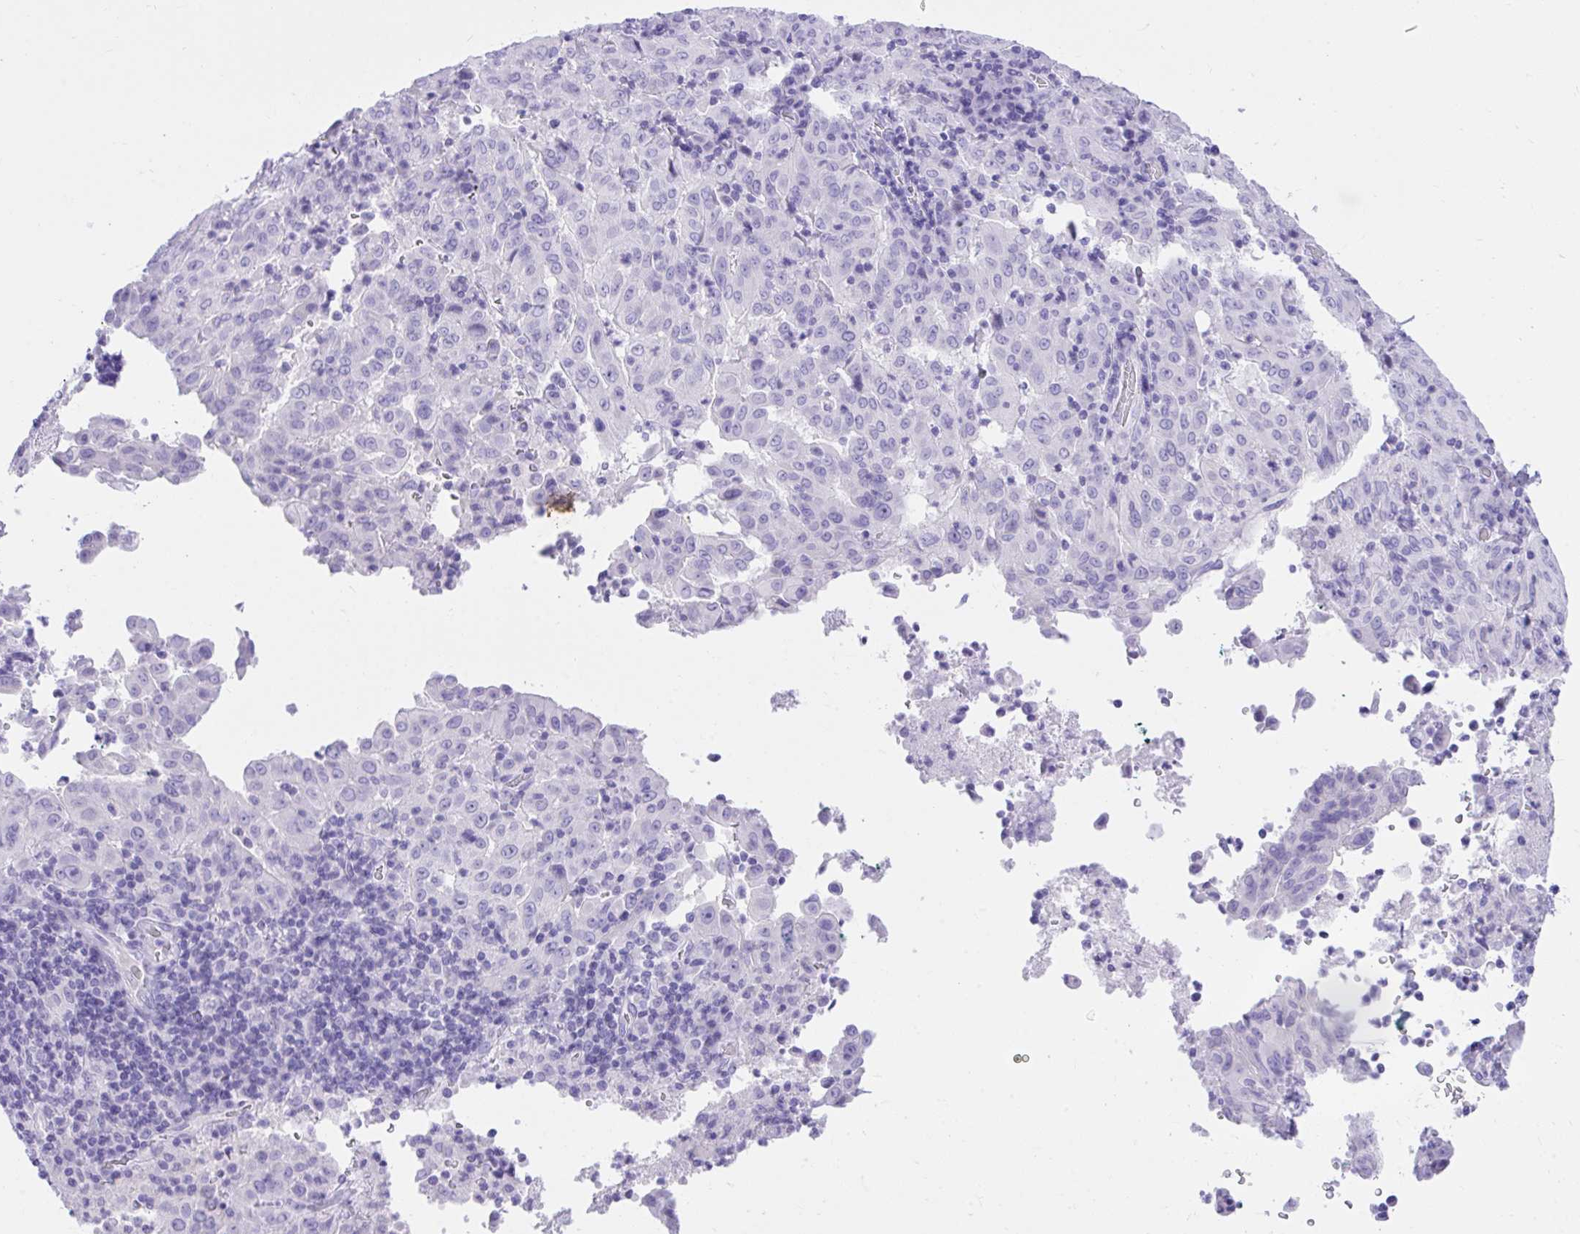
{"staining": {"intensity": "negative", "quantity": "none", "location": "none"}, "tissue": "pancreatic cancer", "cell_type": "Tumor cells", "image_type": "cancer", "snomed": [{"axis": "morphology", "description": "Adenocarcinoma, NOS"}, {"axis": "topography", "description": "Pancreas"}], "caption": "DAB (3,3'-diaminobenzidine) immunohistochemical staining of pancreatic adenocarcinoma demonstrates no significant expression in tumor cells.", "gene": "KCNN4", "patient": {"sex": "male", "age": 63}}